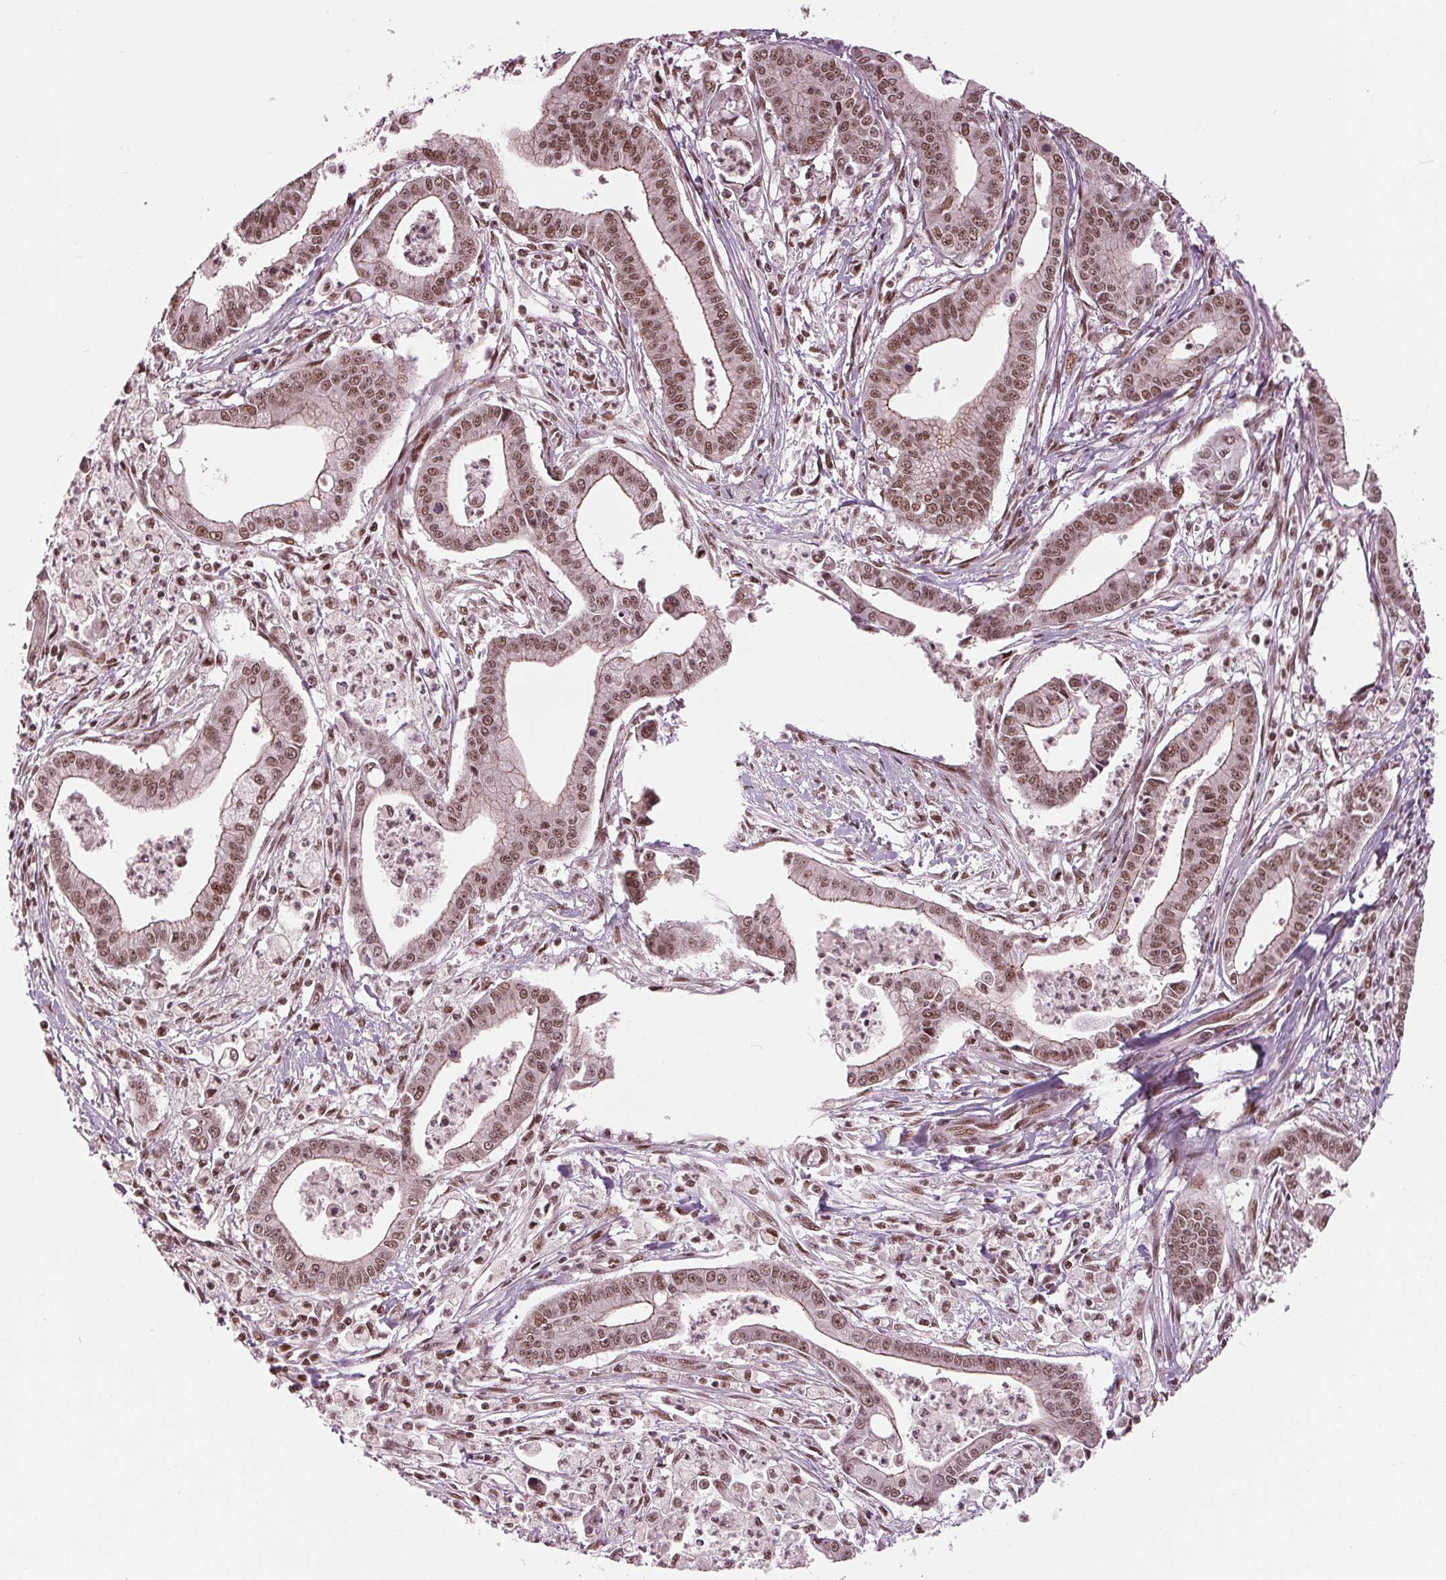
{"staining": {"intensity": "weak", "quantity": ">75%", "location": "cytoplasmic/membranous,nuclear"}, "tissue": "pancreatic cancer", "cell_type": "Tumor cells", "image_type": "cancer", "snomed": [{"axis": "morphology", "description": "Adenocarcinoma, NOS"}, {"axis": "topography", "description": "Pancreas"}], "caption": "A brown stain highlights weak cytoplasmic/membranous and nuclear positivity of a protein in human pancreatic cancer tumor cells.", "gene": "LSM2", "patient": {"sex": "female", "age": 65}}